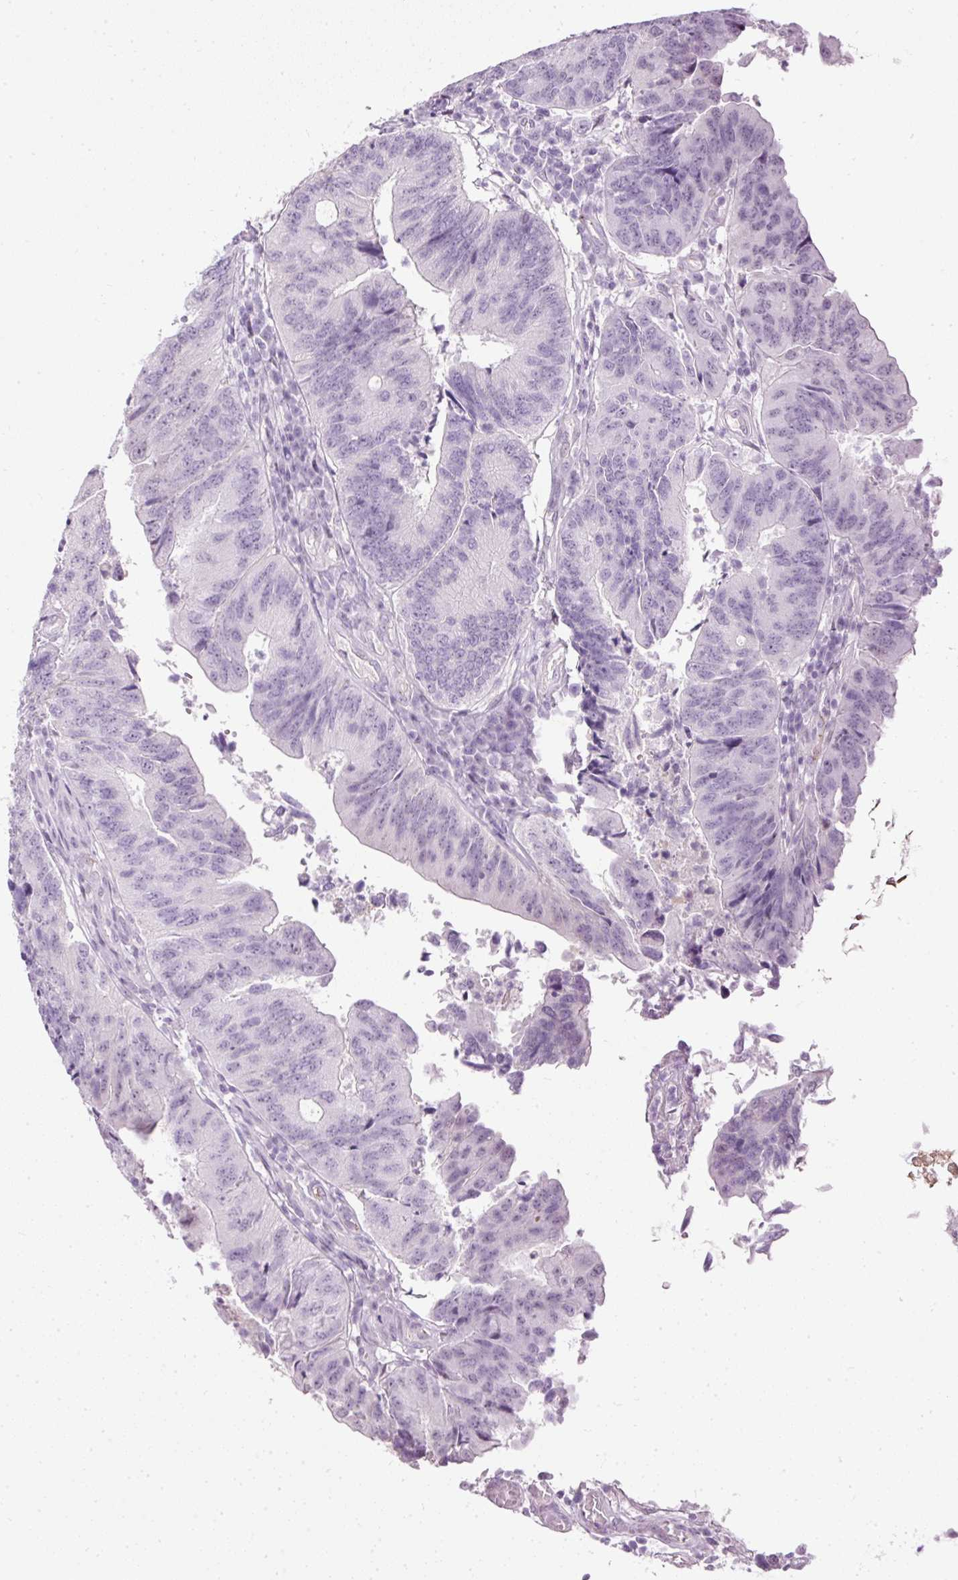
{"staining": {"intensity": "negative", "quantity": "none", "location": "none"}, "tissue": "colorectal cancer", "cell_type": "Tumor cells", "image_type": "cancer", "snomed": [{"axis": "morphology", "description": "Adenocarcinoma, NOS"}, {"axis": "topography", "description": "Colon"}], "caption": "IHC of human colorectal cancer reveals no positivity in tumor cells.", "gene": "PDE6B", "patient": {"sex": "female", "age": 67}}